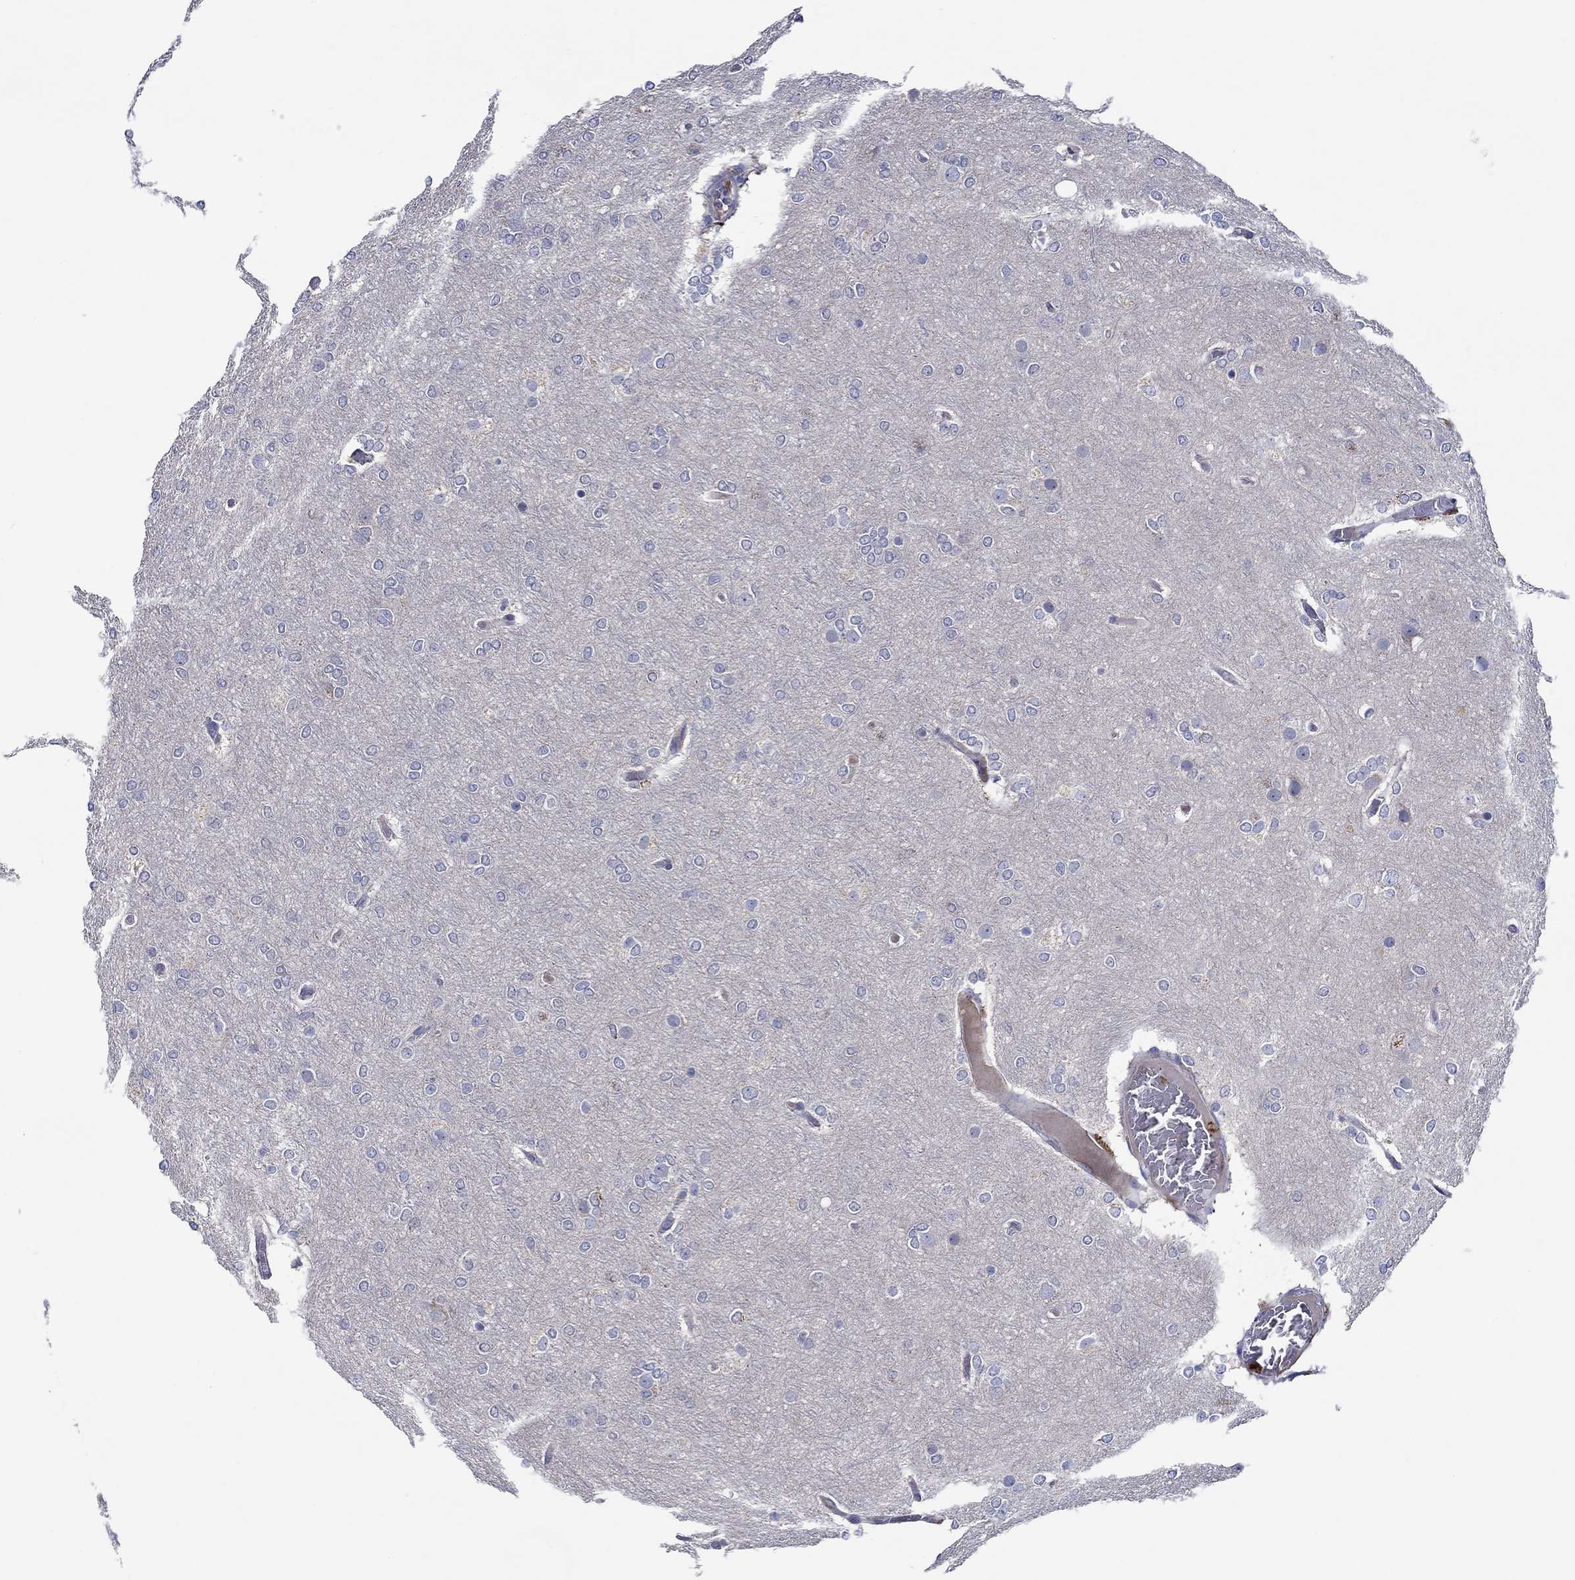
{"staining": {"intensity": "negative", "quantity": "none", "location": "none"}, "tissue": "glioma", "cell_type": "Tumor cells", "image_type": "cancer", "snomed": [{"axis": "morphology", "description": "Glioma, malignant, High grade"}, {"axis": "topography", "description": "Brain"}], "caption": "The immunohistochemistry (IHC) photomicrograph has no significant staining in tumor cells of malignant glioma (high-grade) tissue.", "gene": "CHIT1", "patient": {"sex": "female", "age": 61}}